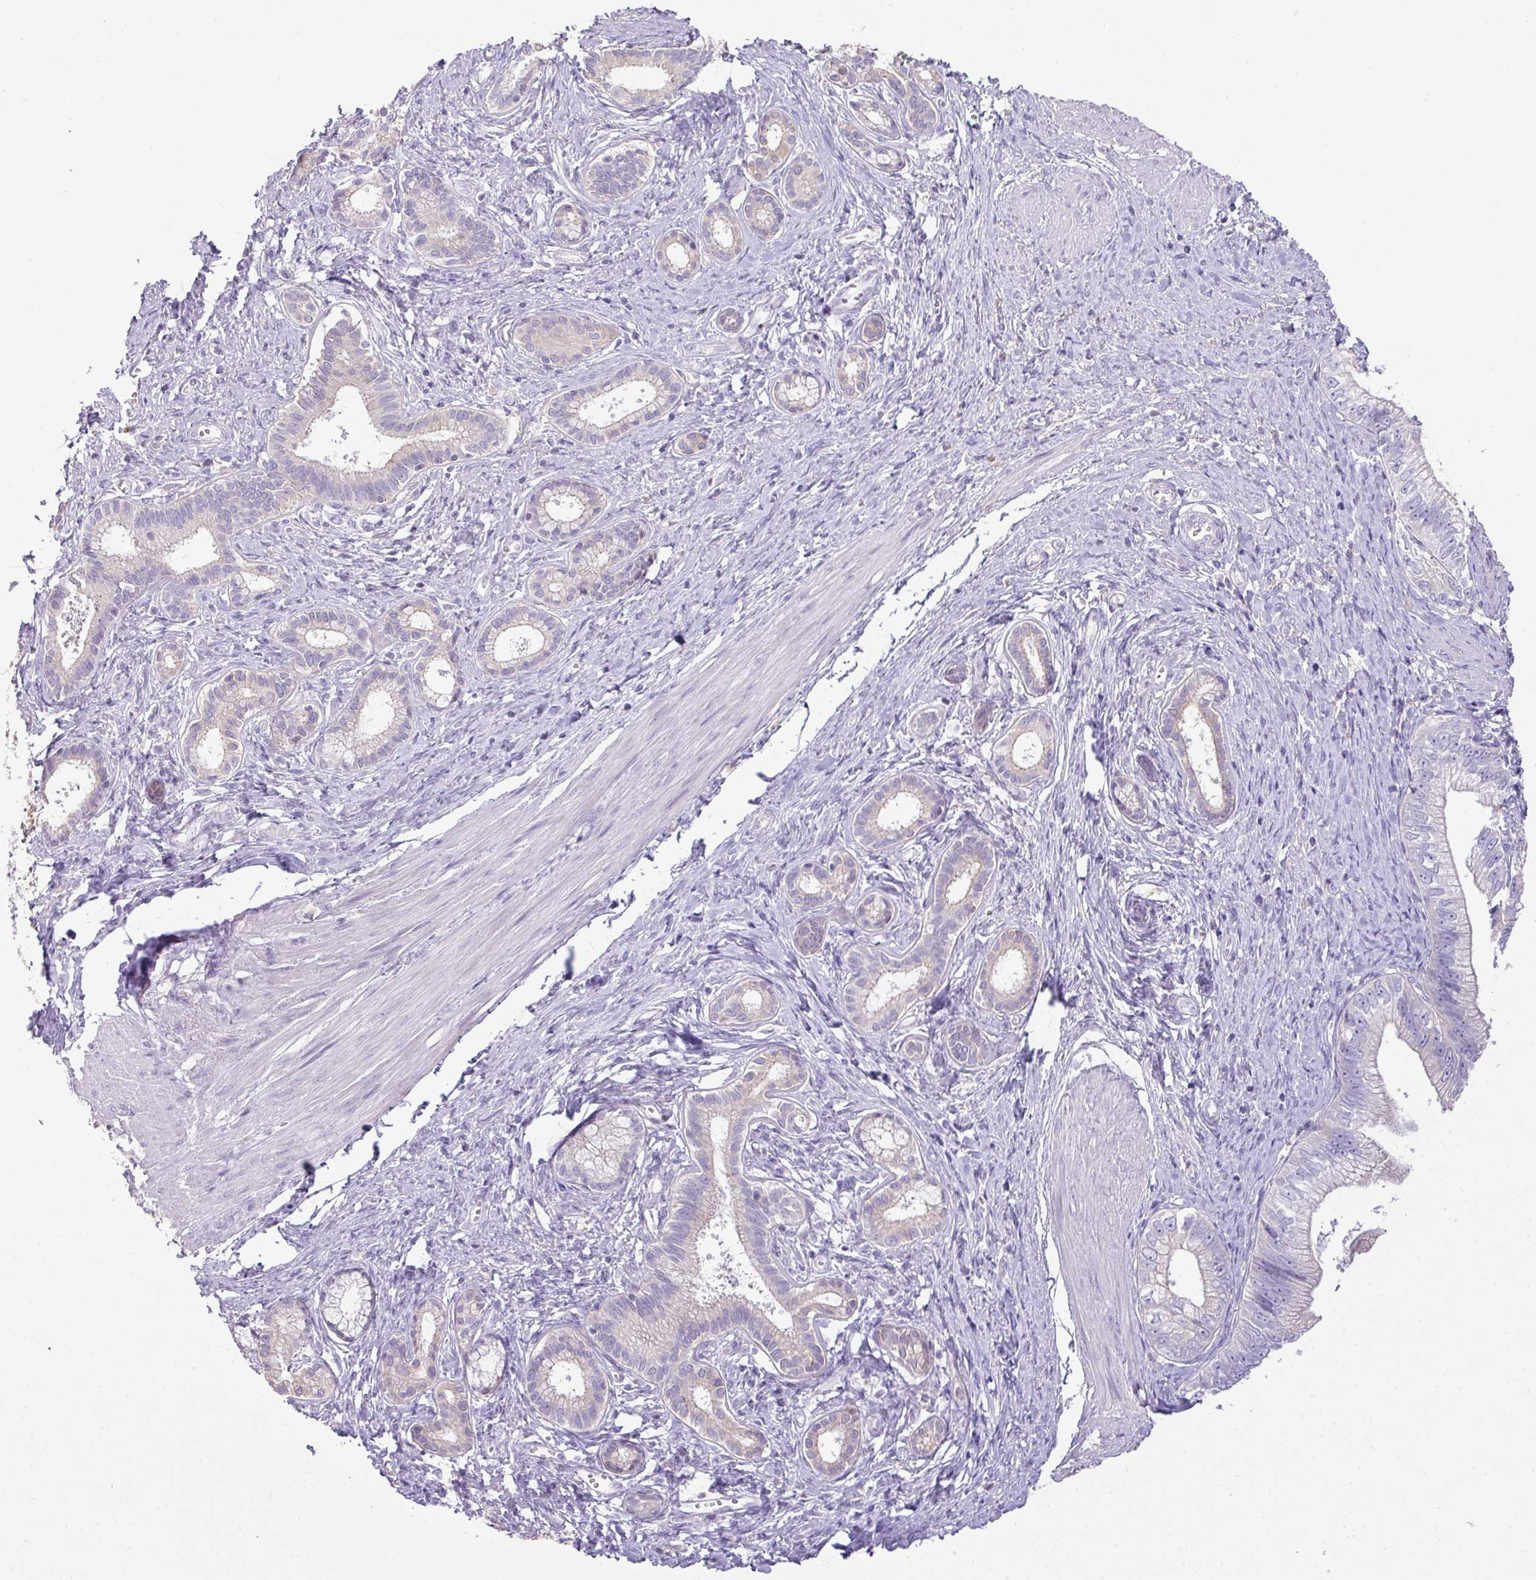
{"staining": {"intensity": "negative", "quantity": "none", "location": "none"}, "tissue": "pancreatic cancer", "cell_type": "Tumor cells", "image_type": "cancer", "snomed": [{"axis": "morphology", "description": "Adenocarcinoma, NOS"}, {"axis": "topography", "description": "Pancreas"}], "caption": "An immunohistochemistry (IHC) photomicrograph of pancreatic adenocarcinoma is shown. There is no staining in tumor cells of pancreatic adenocarcinoma. (DAB (3,3'-diaminobenzidine) immunohistochemistry visualized using brightfield microscopy, high magnification).", "gene": "OR6C6", "patient": {"sex": "male", "age": 70}}